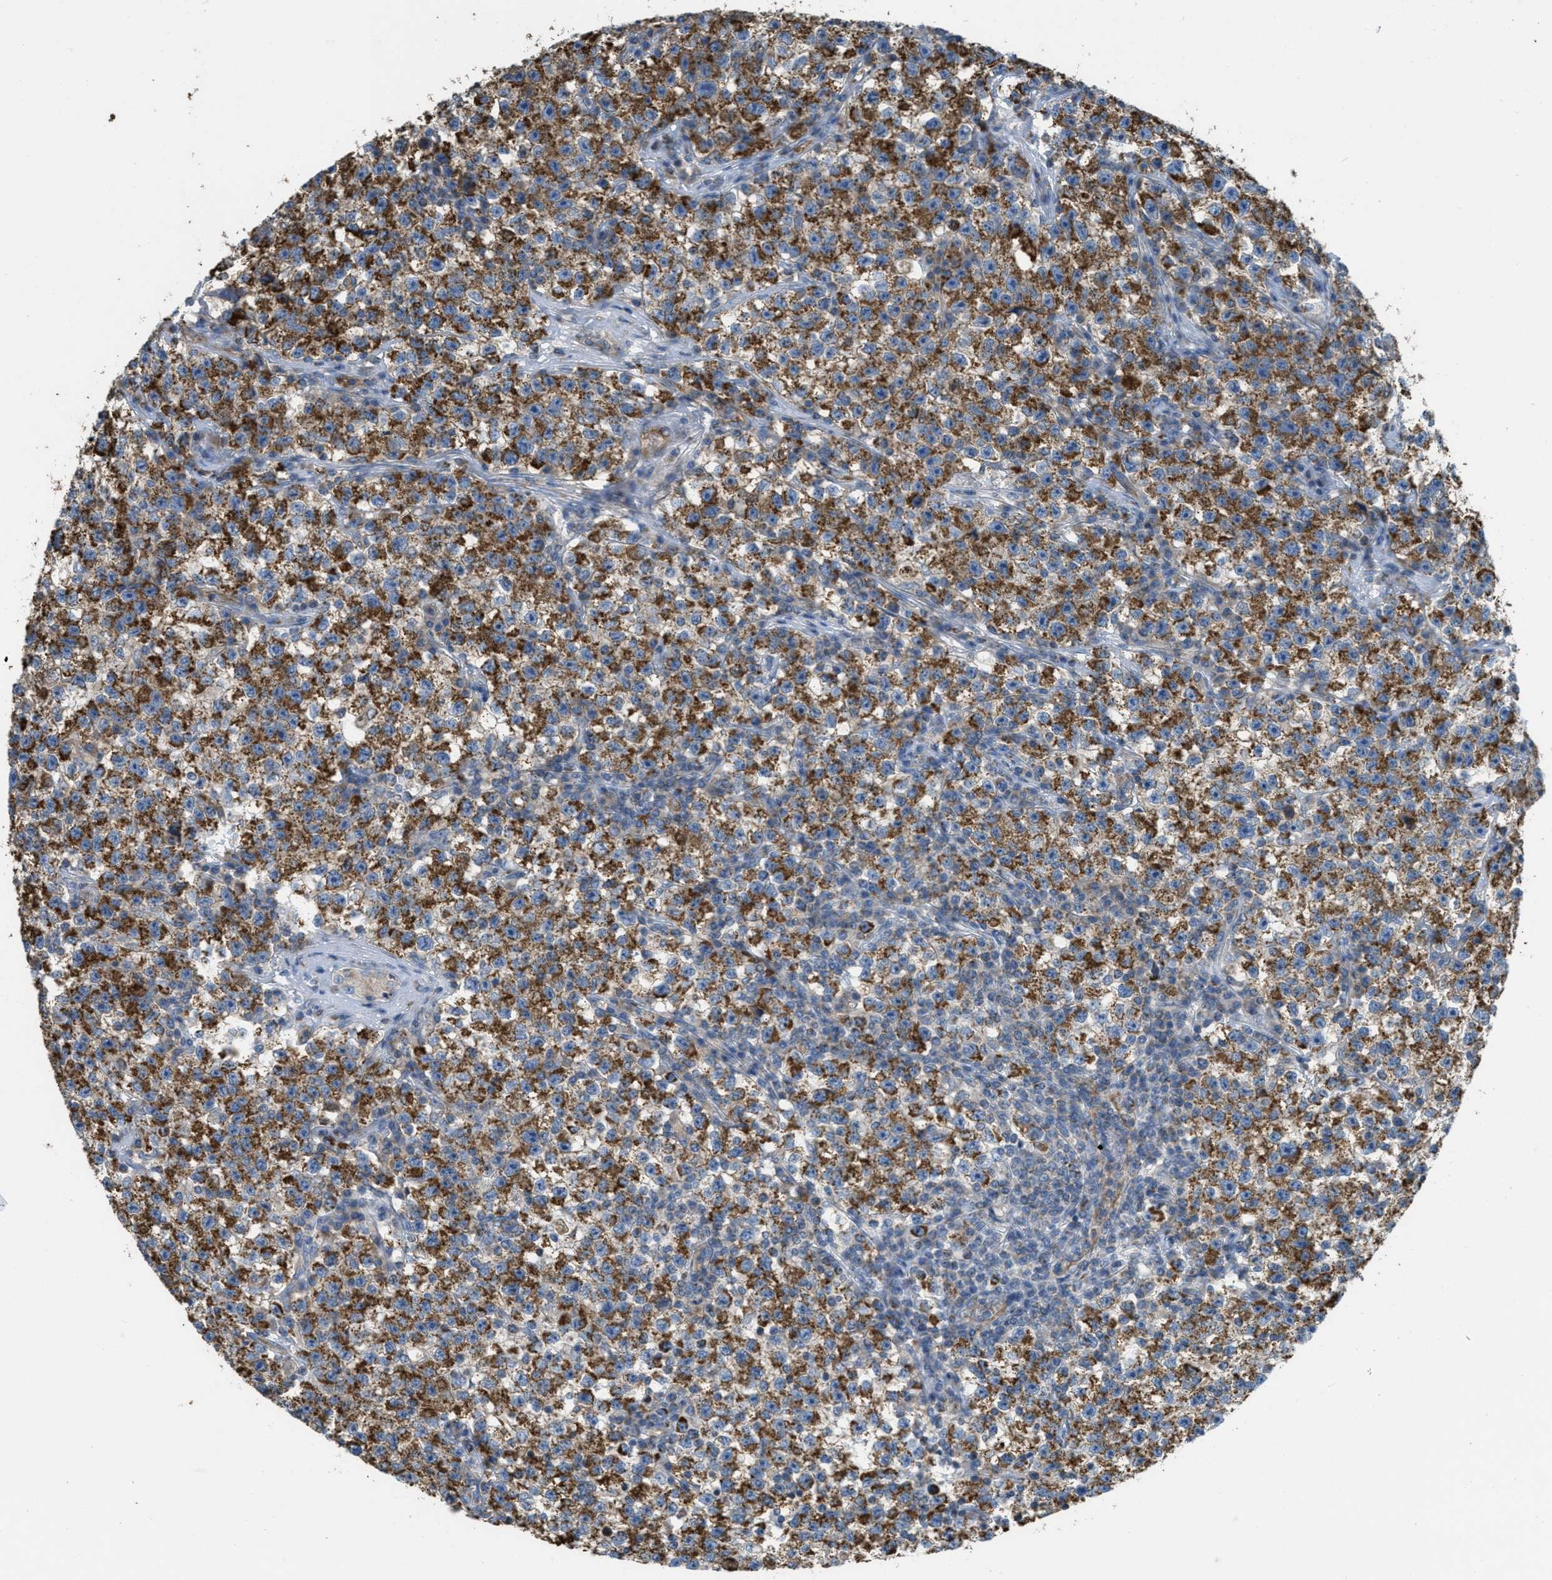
{"staining": {"intensity": "strong", "quantity": ">75%", "location": "cytoplasmic/membranous"}, "tissue": "testis cancer", "cell_type": "Tumor cells", "image_type": "cancer", "snomed": [{"axis": "morphology", "description": "Seminoma, NOS"}, {"axis": "topography", "description": "Testis"}], "caption": "Immunohistochemistry staining of testis seminoma, which displays high levels of strong cytoplasmic/membranous staining in approximately >75% of tumor cells indicating strong cytoplasmic/membranous protein expression. The staining was performed using DAB (3,3'-diaminobenzidine) (brown) for protein detection and nuclei were counterstained in hematoxylin (blue).", "gene": "BTN3A1", "patient": {"sex": "male", "age": 22}}